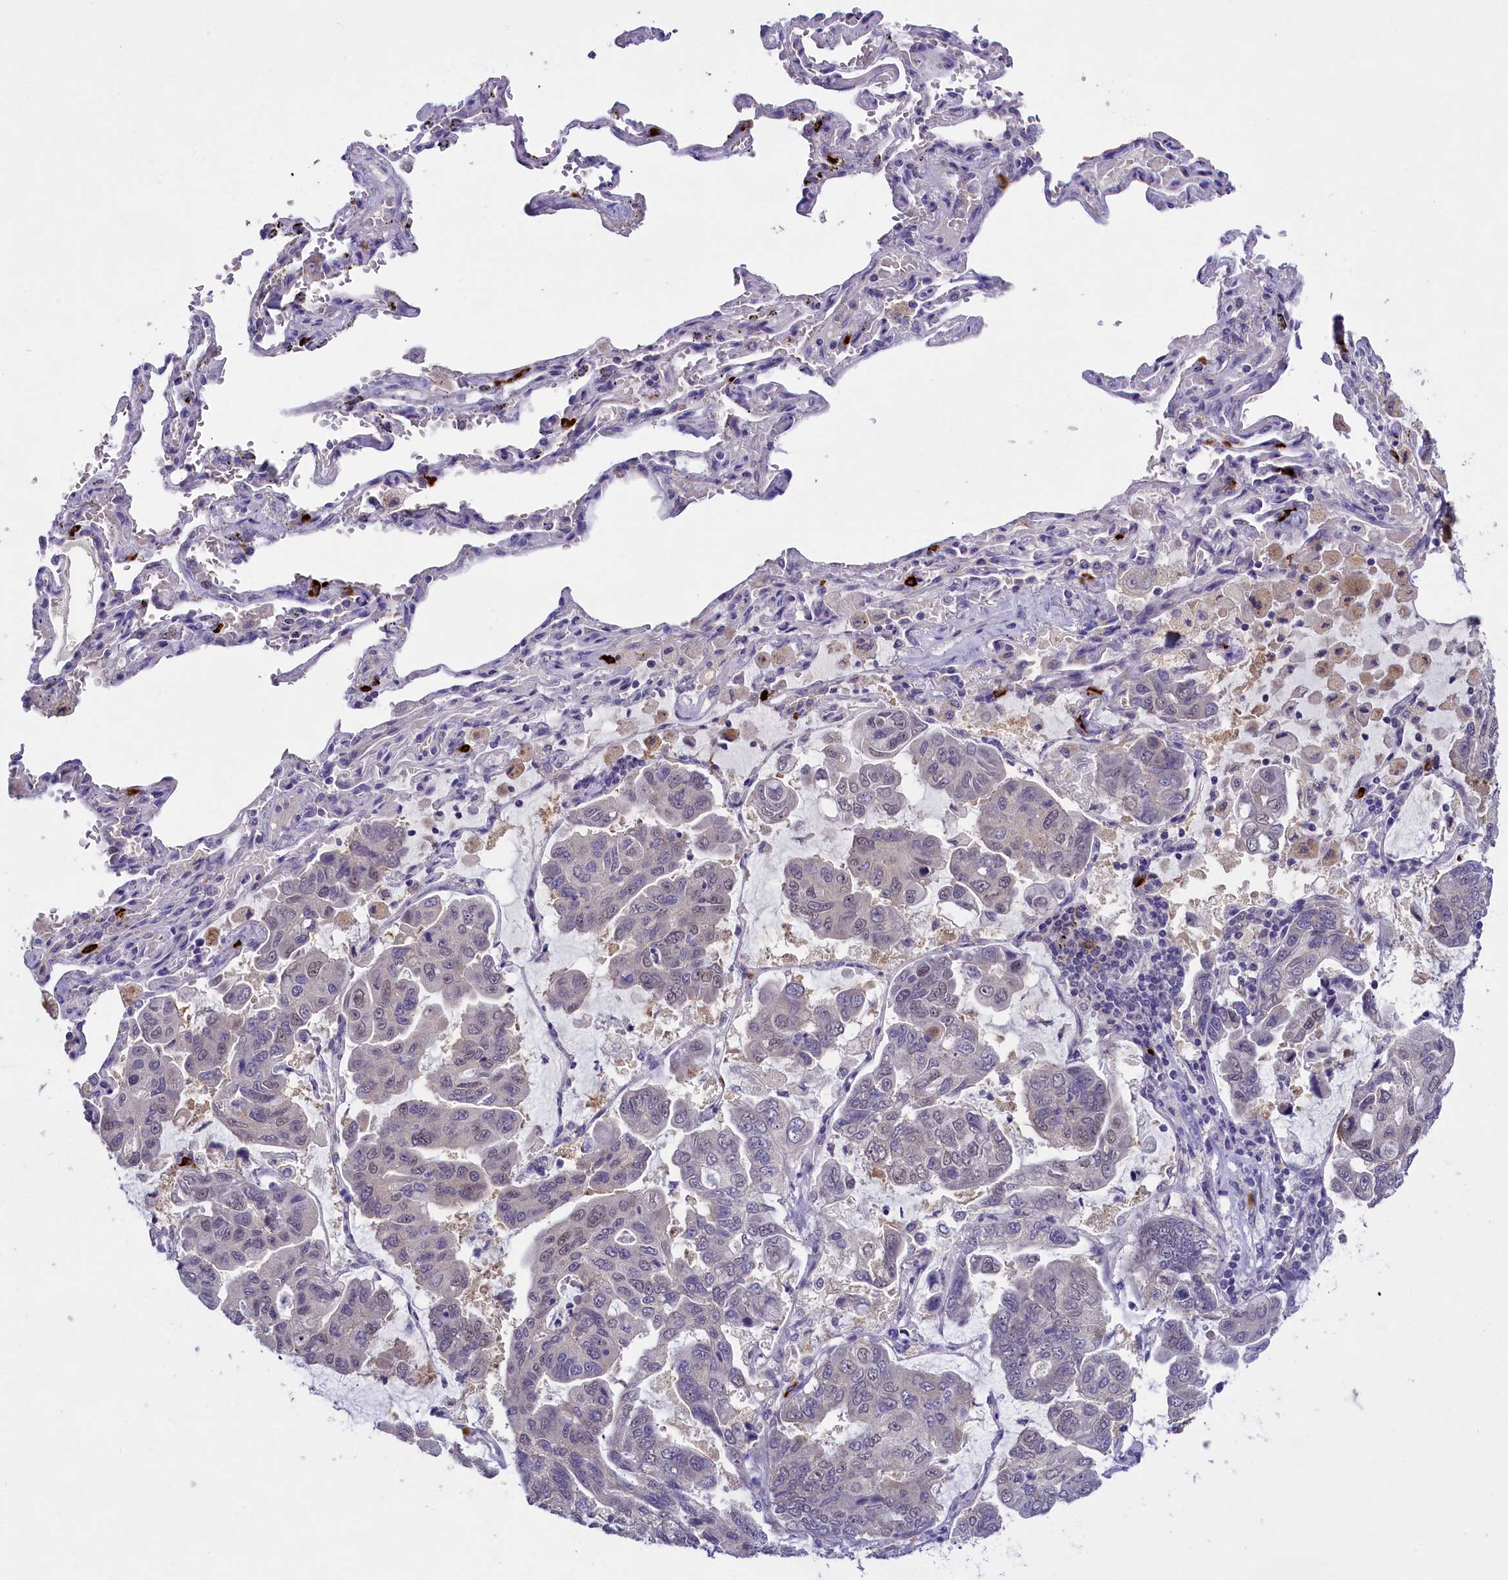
{"staining": {"intensity": "weak", "quantity": "<25%", "location": "nuclear"}, "tissue": "lung cancer", "cell_type": "Tumor cells", "image_type": "cancer", "snomed": [{"axis": "morphology", "description": "Adenocarcinoma, NOS"}, {"axis": "topography", "description": "Lung"}], "caption": "DAB (3,3'-diaminobenzidine) immunohistochemical staining of human lung adenocarcinoma reveals no significant positivity in tumor cells.", "gene": "ENPP6", "patient": {"sex": "male", "age": 64}}